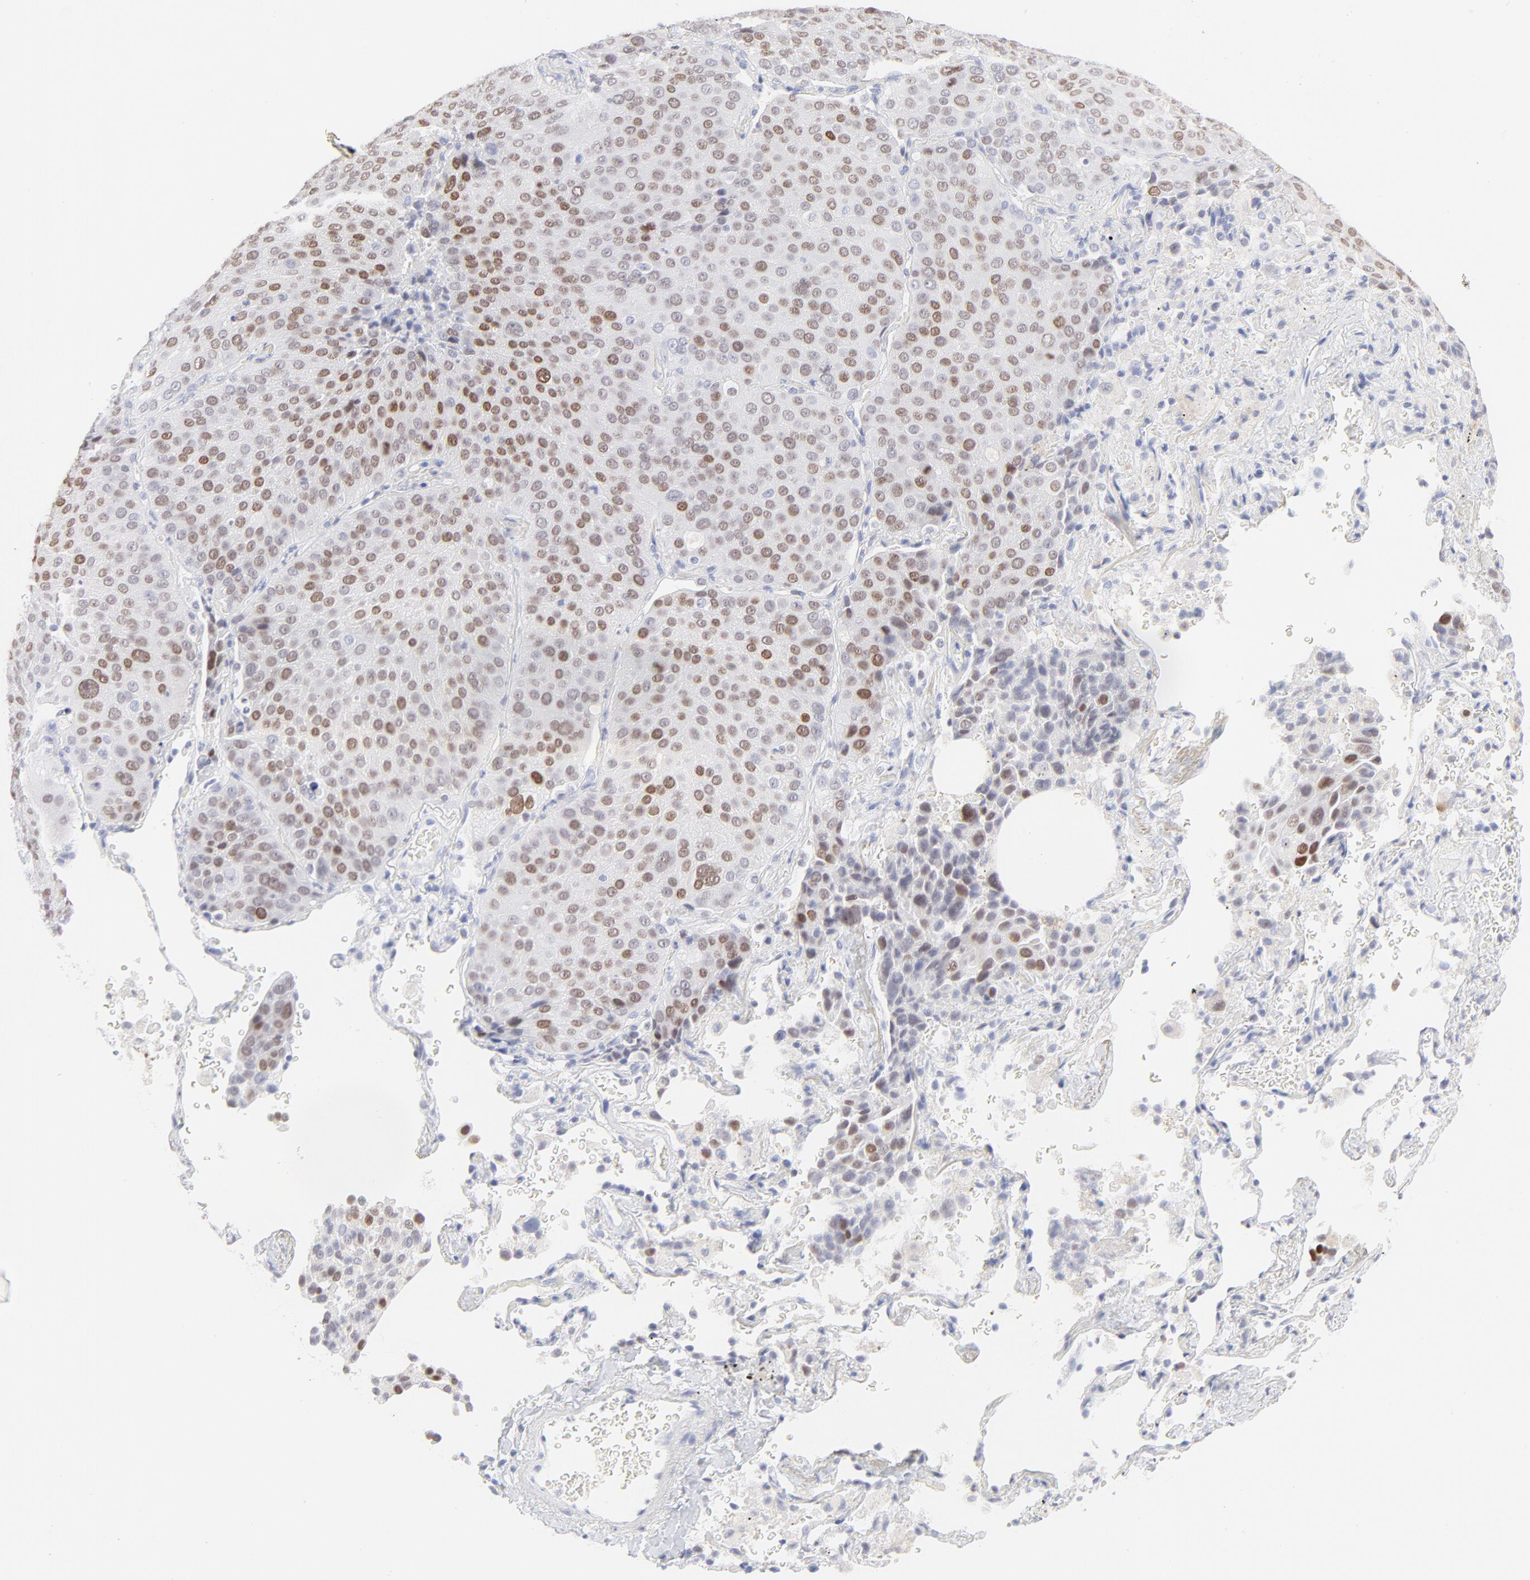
{"staining": {"intensity": "strong", "quantity": ">75%", "location": "nuclear"}, "tissue": "lung cancer", "cell_type": "Tumor cells", "image_type": "cancer", "snomed": [{"axis": "morphology", "description": "Squamous cell carcinoma, NOS"}, {"axis": "topography", "description": "Lung"}], "caption": "The micrograph exhibits staining of squamous cell carcinoma (lung), revealing strong nuclear protein positivity (brown color) within tumor cells.", "gene": "ELF3", "patient": {"sex": "male", "age": 54}}